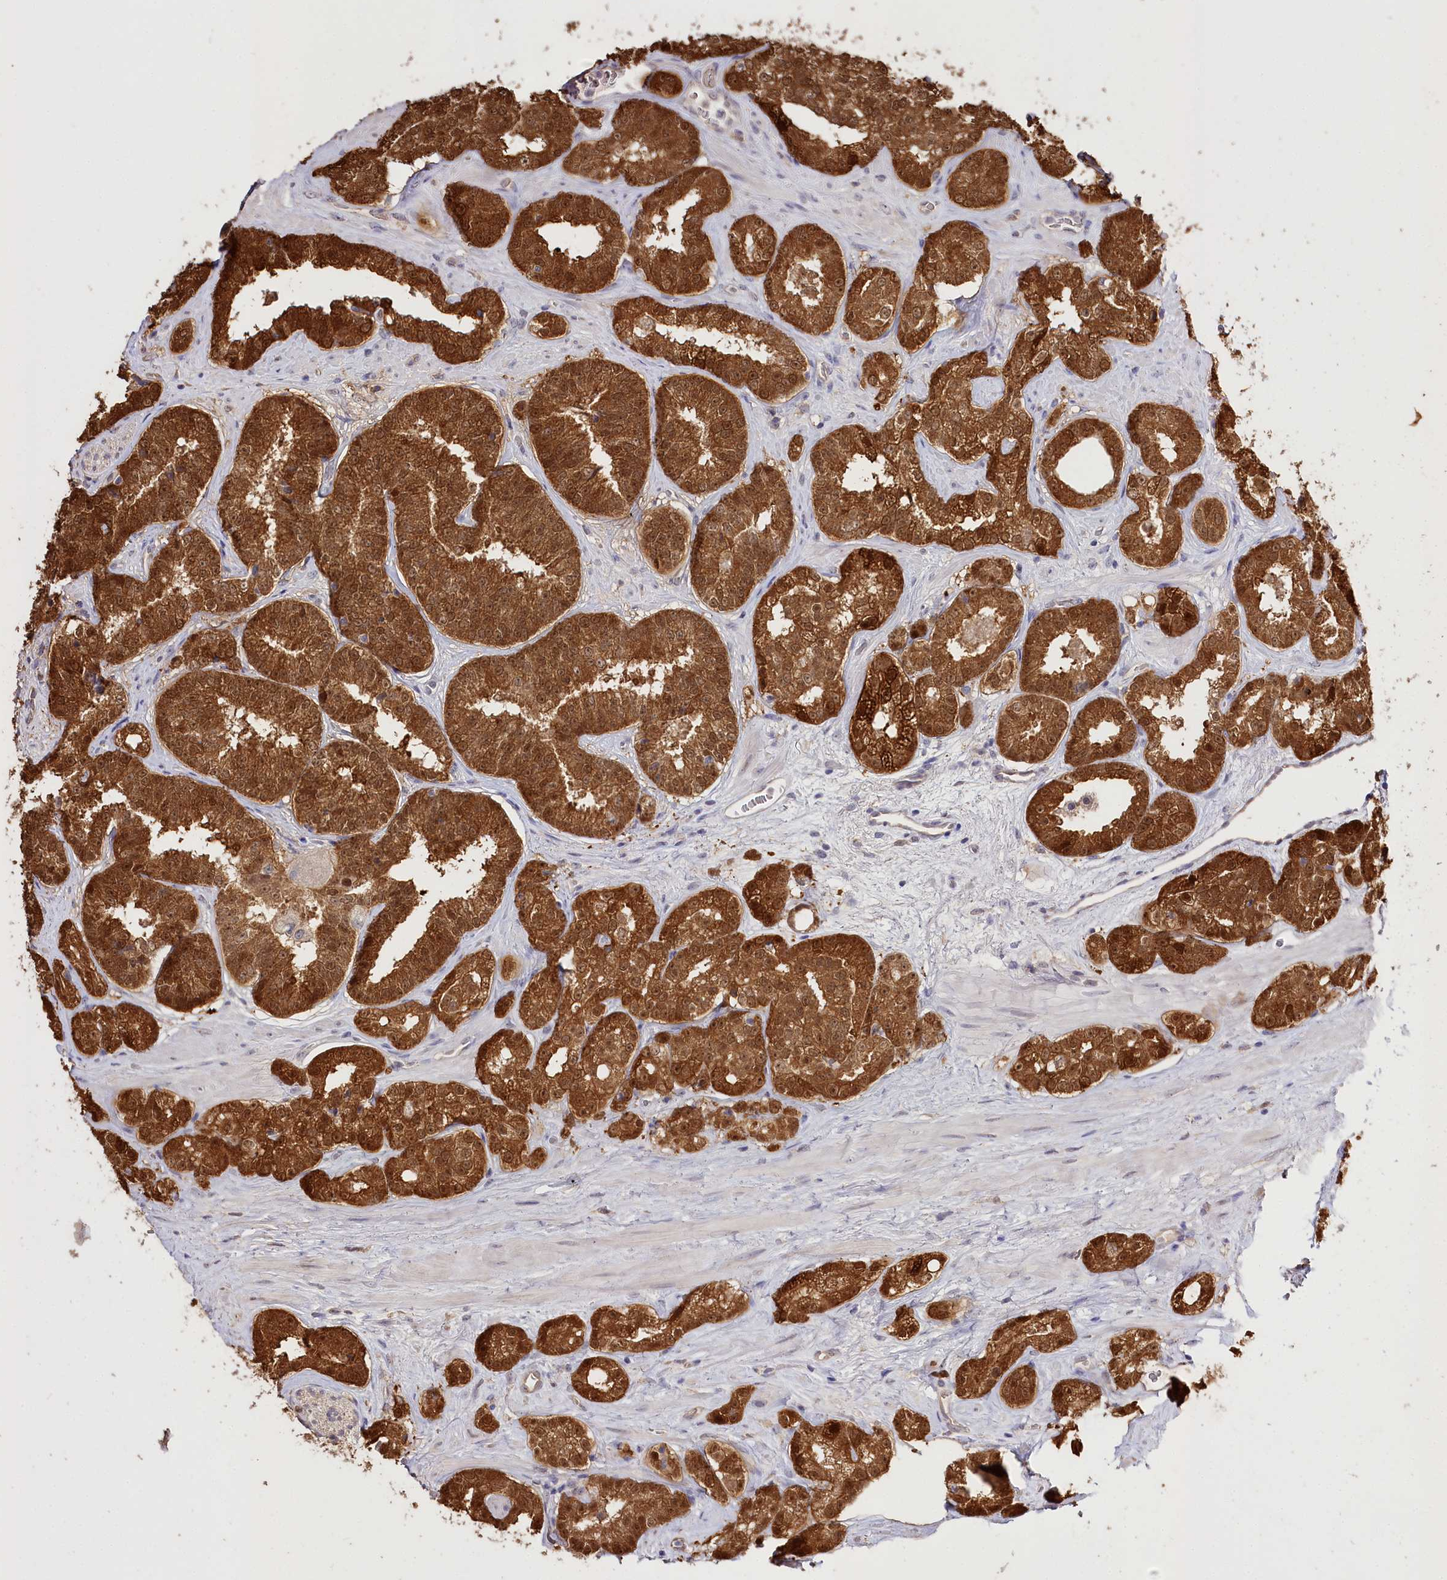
{"staining": {"intensity": "strong", "quantity": ">75%", "location": "cytoplasmic/membranous,nuclear"}, "tissue": "prostate cancer", "cell_type": "Tumor cells", "image_type": "cancer", "snomed": [{"axis": "morphology", "description": "Normal tissue, NOS"}, {"axis": "morphology", "description": "Adenocarcinoma, High grade"}, {"axis": "topography", "description": "Prostate"}], "caption": "This micrograph reveals immunohistochemistry (IHC) staining of prostate cancer, with high strong cytoplasmic/membranous and nuclear staining in about >75% of tumor cells.", "gene": "R3HDM2", "patient": {"sex": "male", "age": 83}}